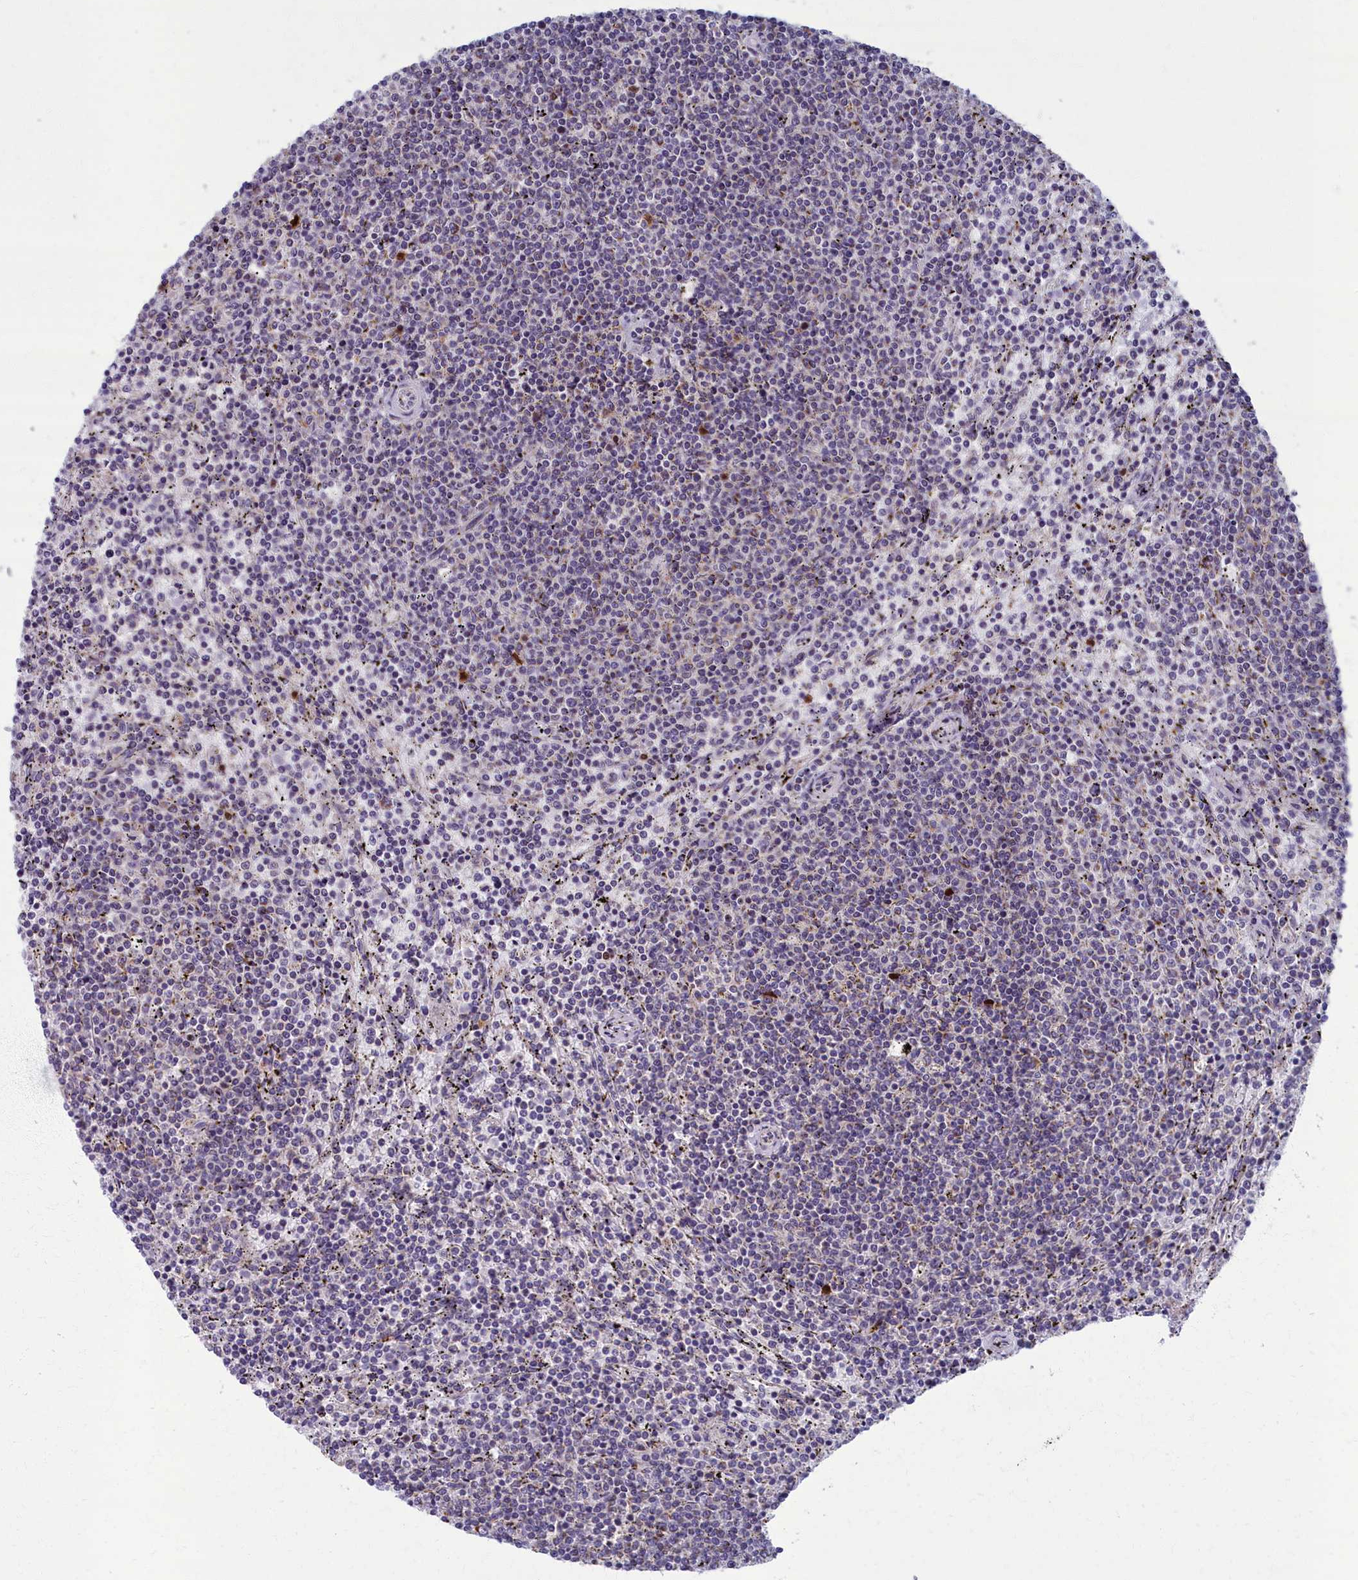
{"staining": {"intensity": "negative", "quantity": "none", "location": "none"}, "tissue": "lymphoma", "cell_type": "Tumor cells", "image_type": "cancer", "snomed": [{"axis": "morphology", "description": "Malignant lymphoma, non-Hodgkin's type, Low grade"}, {"axis": "topography", "description": "Spleen"}], "caption": "A micrograph of human low-grade malignant lymphoma, non-Hodgkin's type is negative for staining in tumor cells.", "gene": "MRPS25", "patient": {"sex": "female", "age": 50}}